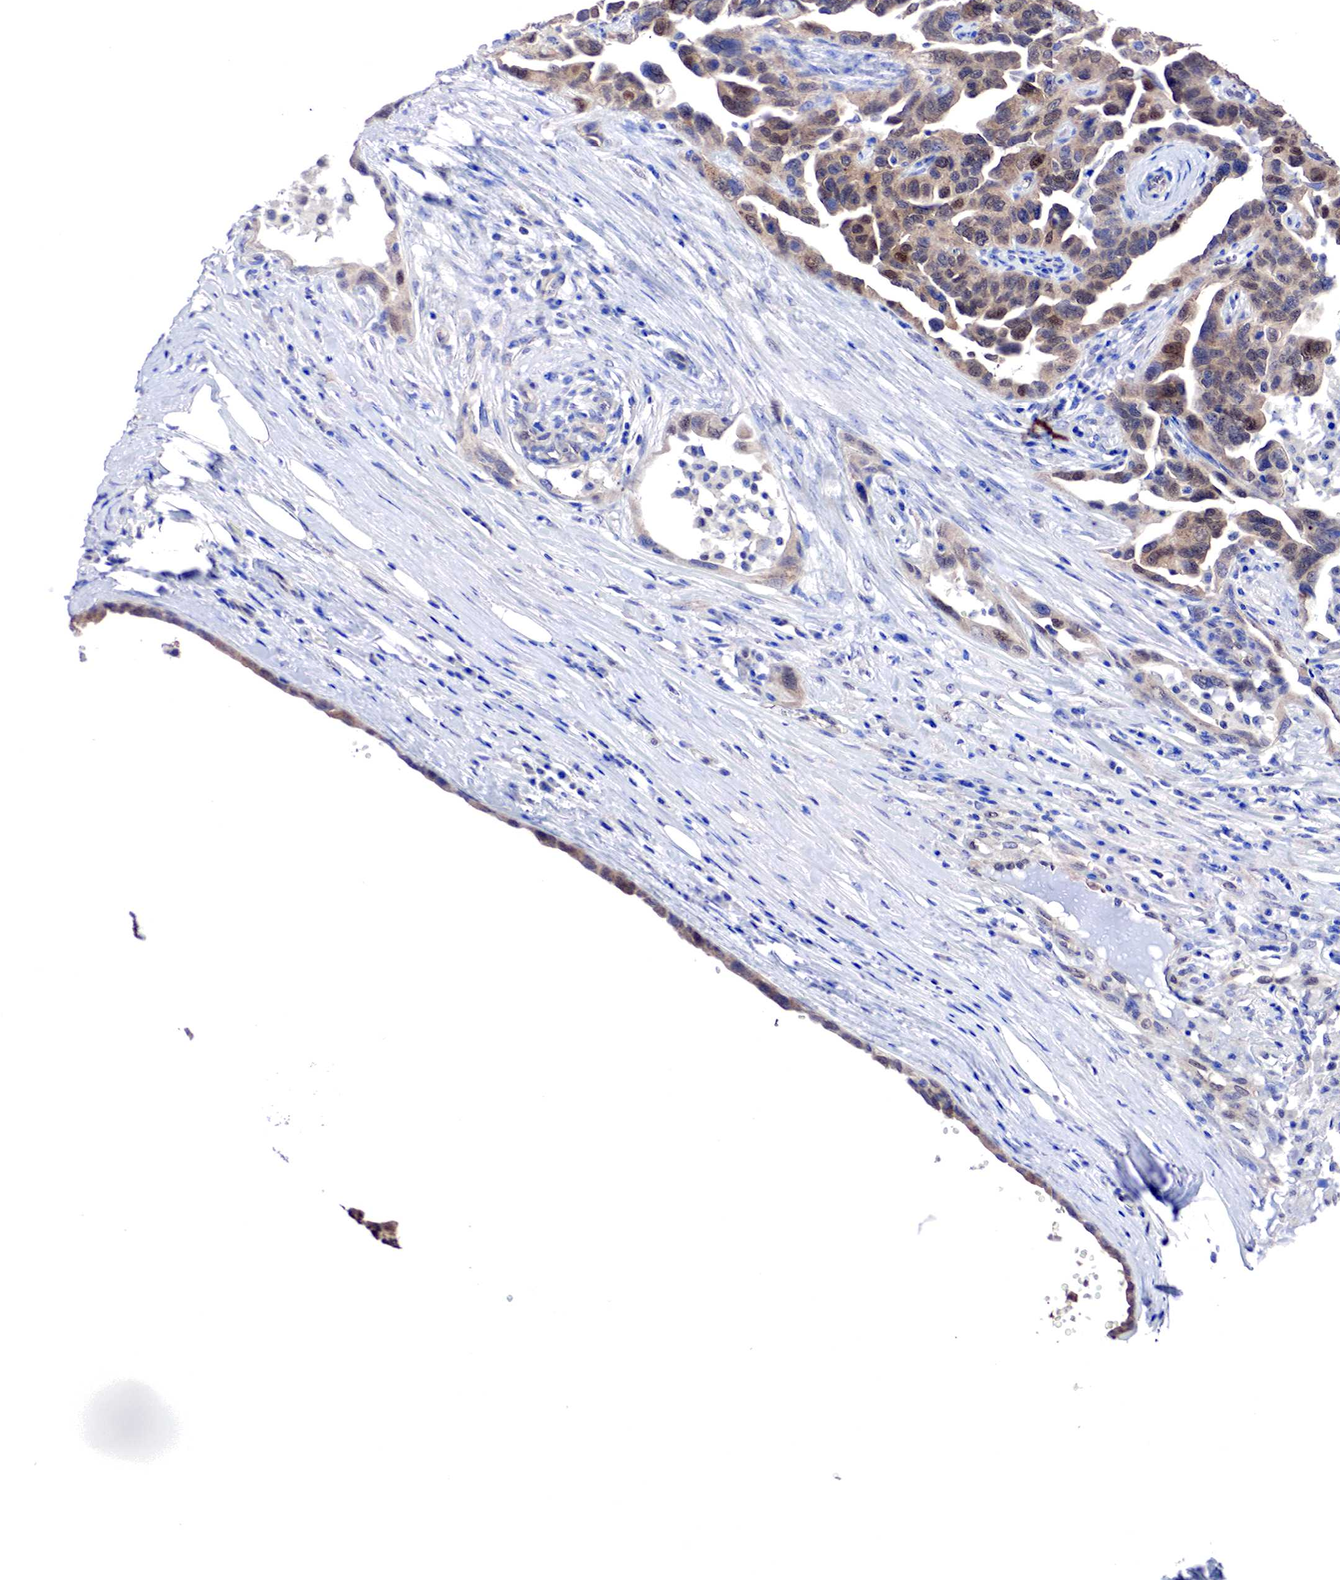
{"staining": {"intensity": "moderate", "quantity": ">75%", "location": "cytoplasmic/membranous,nuclear"}, "tissue": "ovarian cancer", "cell_type": "Tumor cells", "image_type": "cancer", "snomed": [{"axis": "morphology", "description": "Cystadenocarcinoma, serous, NOS"}, {"axis": "topography", "description": "Ovary"}], "caption": "Tumor cells reveal medium levels of moderate cytoplasmic/membranous and nuclear expression in approximately >75% of cells in human ovarian cancer (serous cystadenocarcinoma).", "gene": "PABIR2", "patient": {"sex": "female", "age": 64}}